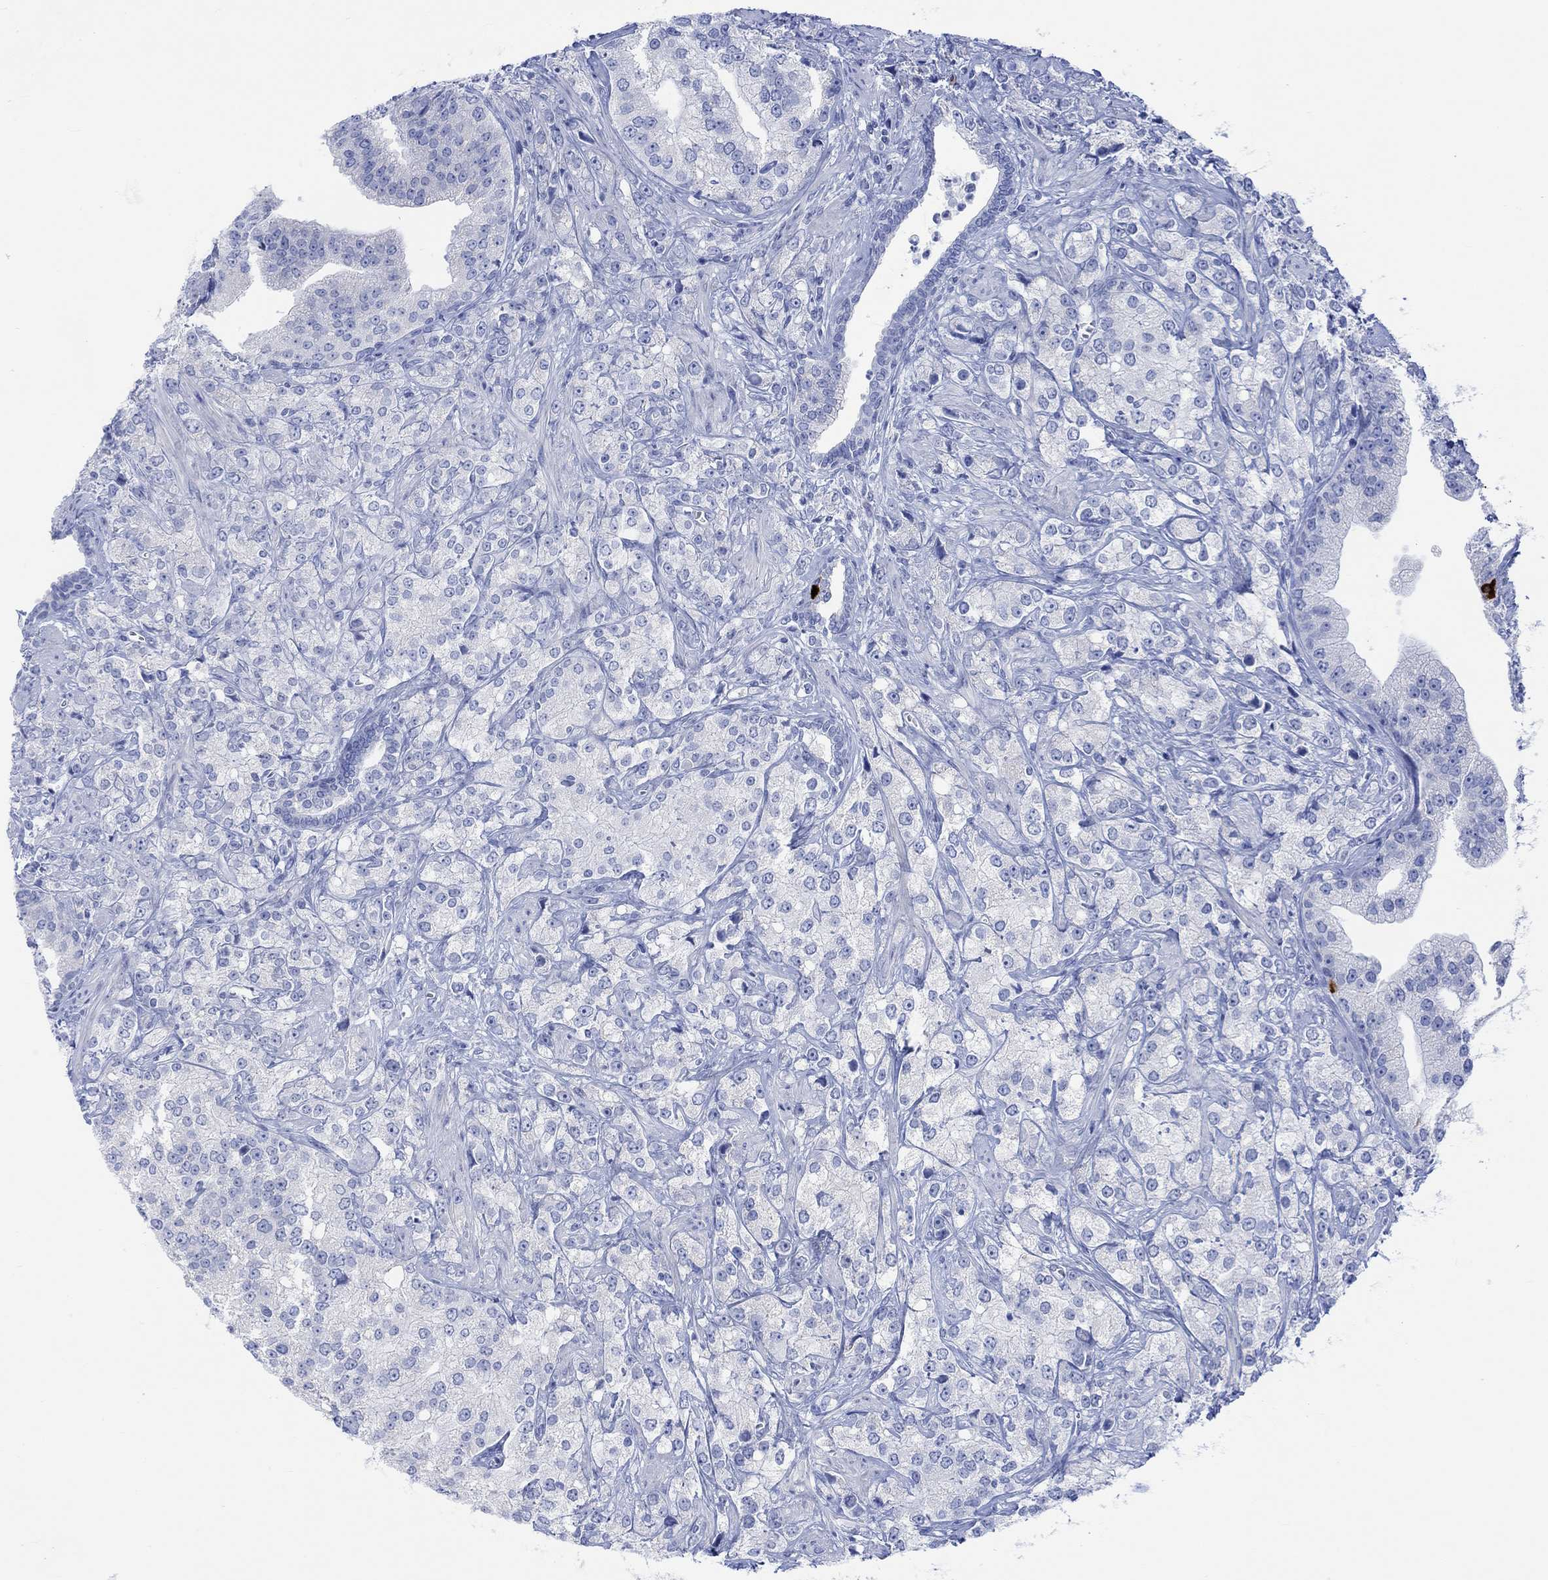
{"staining": {"intensity": "negative", "quantity": "none", "location": "none"}, "tissue": "prostate cancer", "cell_type": "Tumor cells", "image_type": "cancer", "snomed": [{"axis": "morphology", "description": "Adenocarcinoma, NOS"}, {"axis": "topography", "description": "Prostate and seminal vesicle, NOS"}, {"axis": "topography", "description": "Prostate"}], "caption": "Tumor cells are negative for protein expression in human prostate cancer. (DAB immunohistochemistry (IHC) visualized using brightfield microscopy, high magnification).", "gene": "CALCA", "patient": {"sex": "male", "age": 68}}